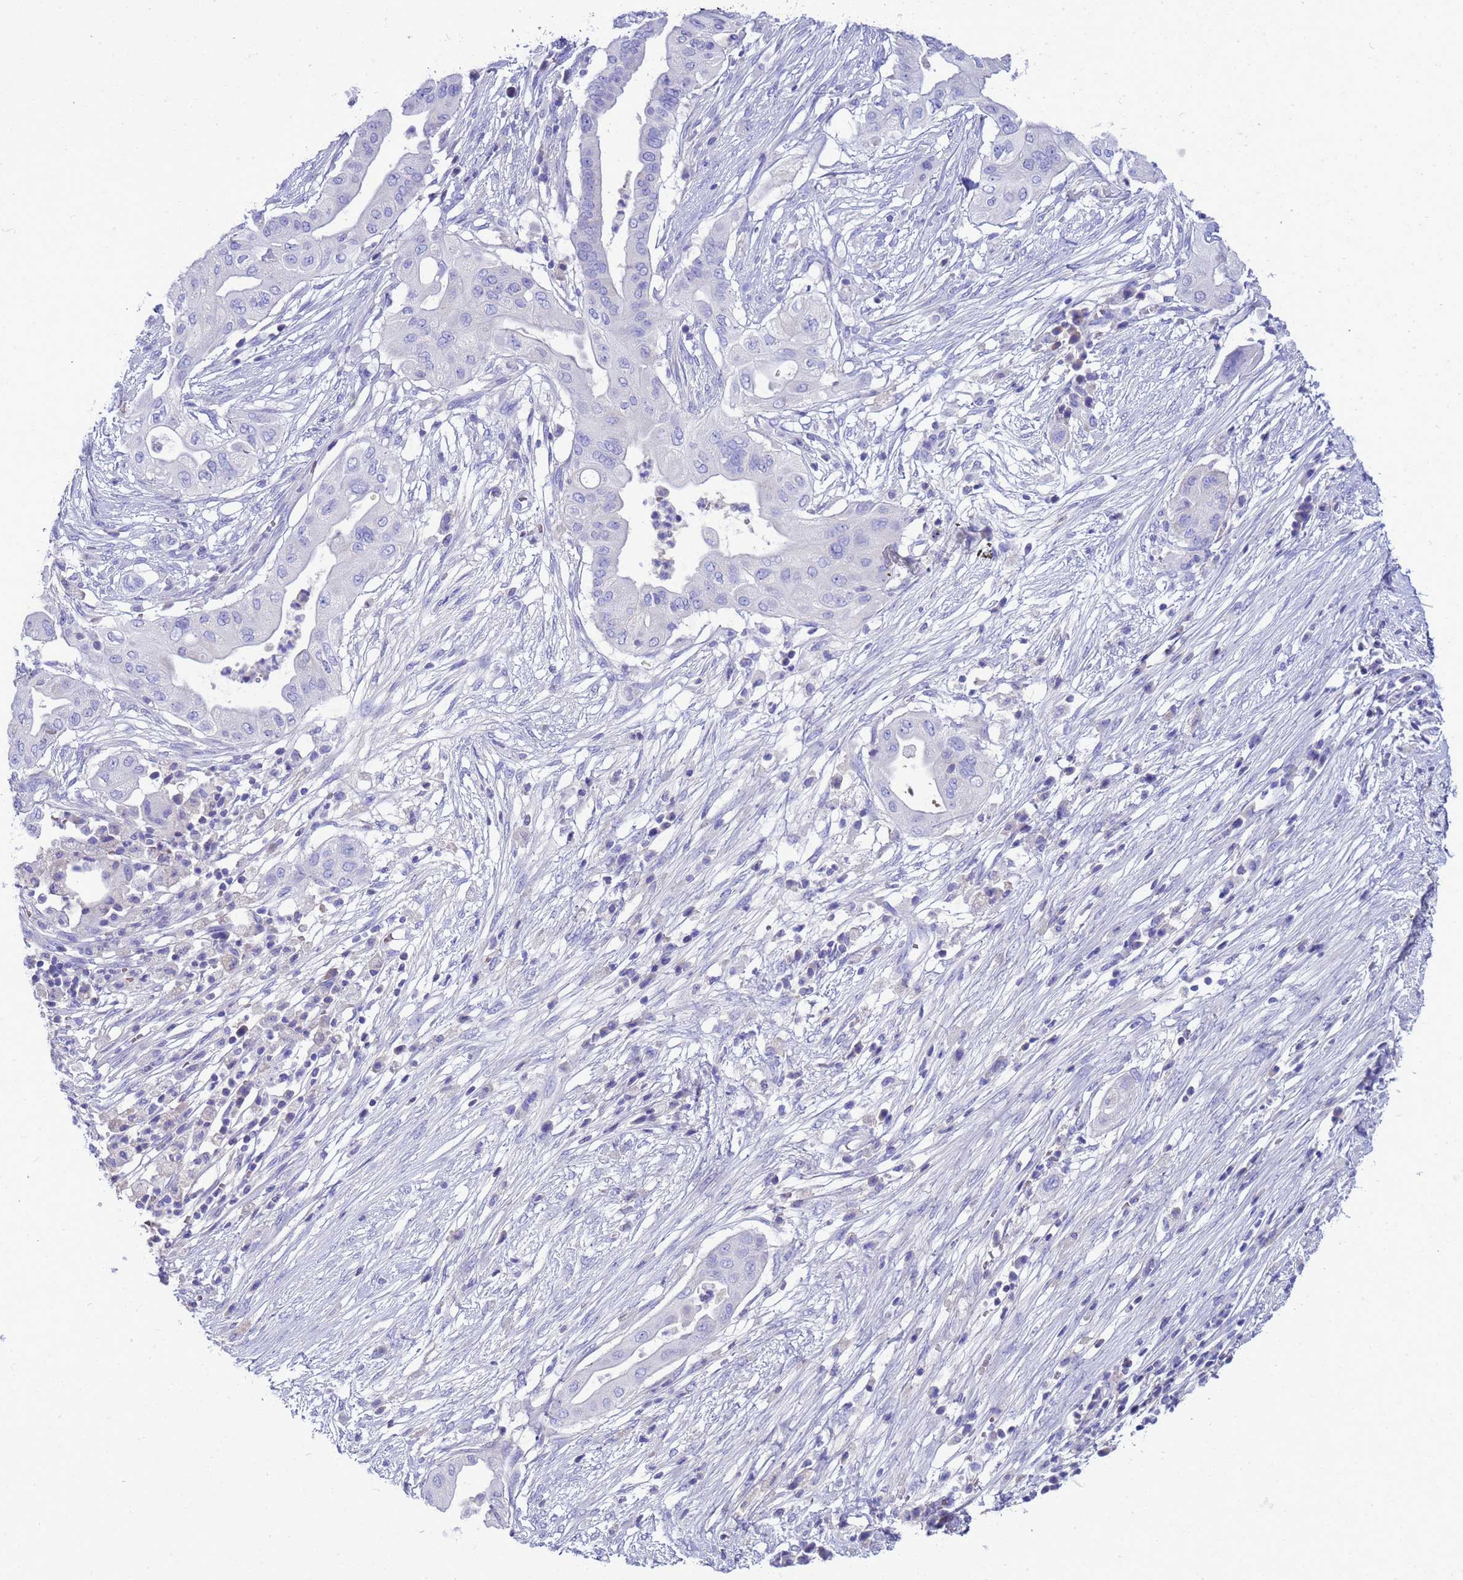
{"staining": {"intensity": "negative", "quantity": "none", "location": "none"}, "tissue": "pancreatic cancer", "cell_type": "Tumor cells", "image_type": "cancer", "snomed": [{"axis": "morphology", "description": "Adenocarcinoma, NOS"}, {"axis": "topography", "description": "Pancreas"}], "caption": "Tumor cells show no significant protein staining in adenocarcinoma (pancreatic).", "gene": "SYCN", "patient": {"sex": "male", "age": 68}}